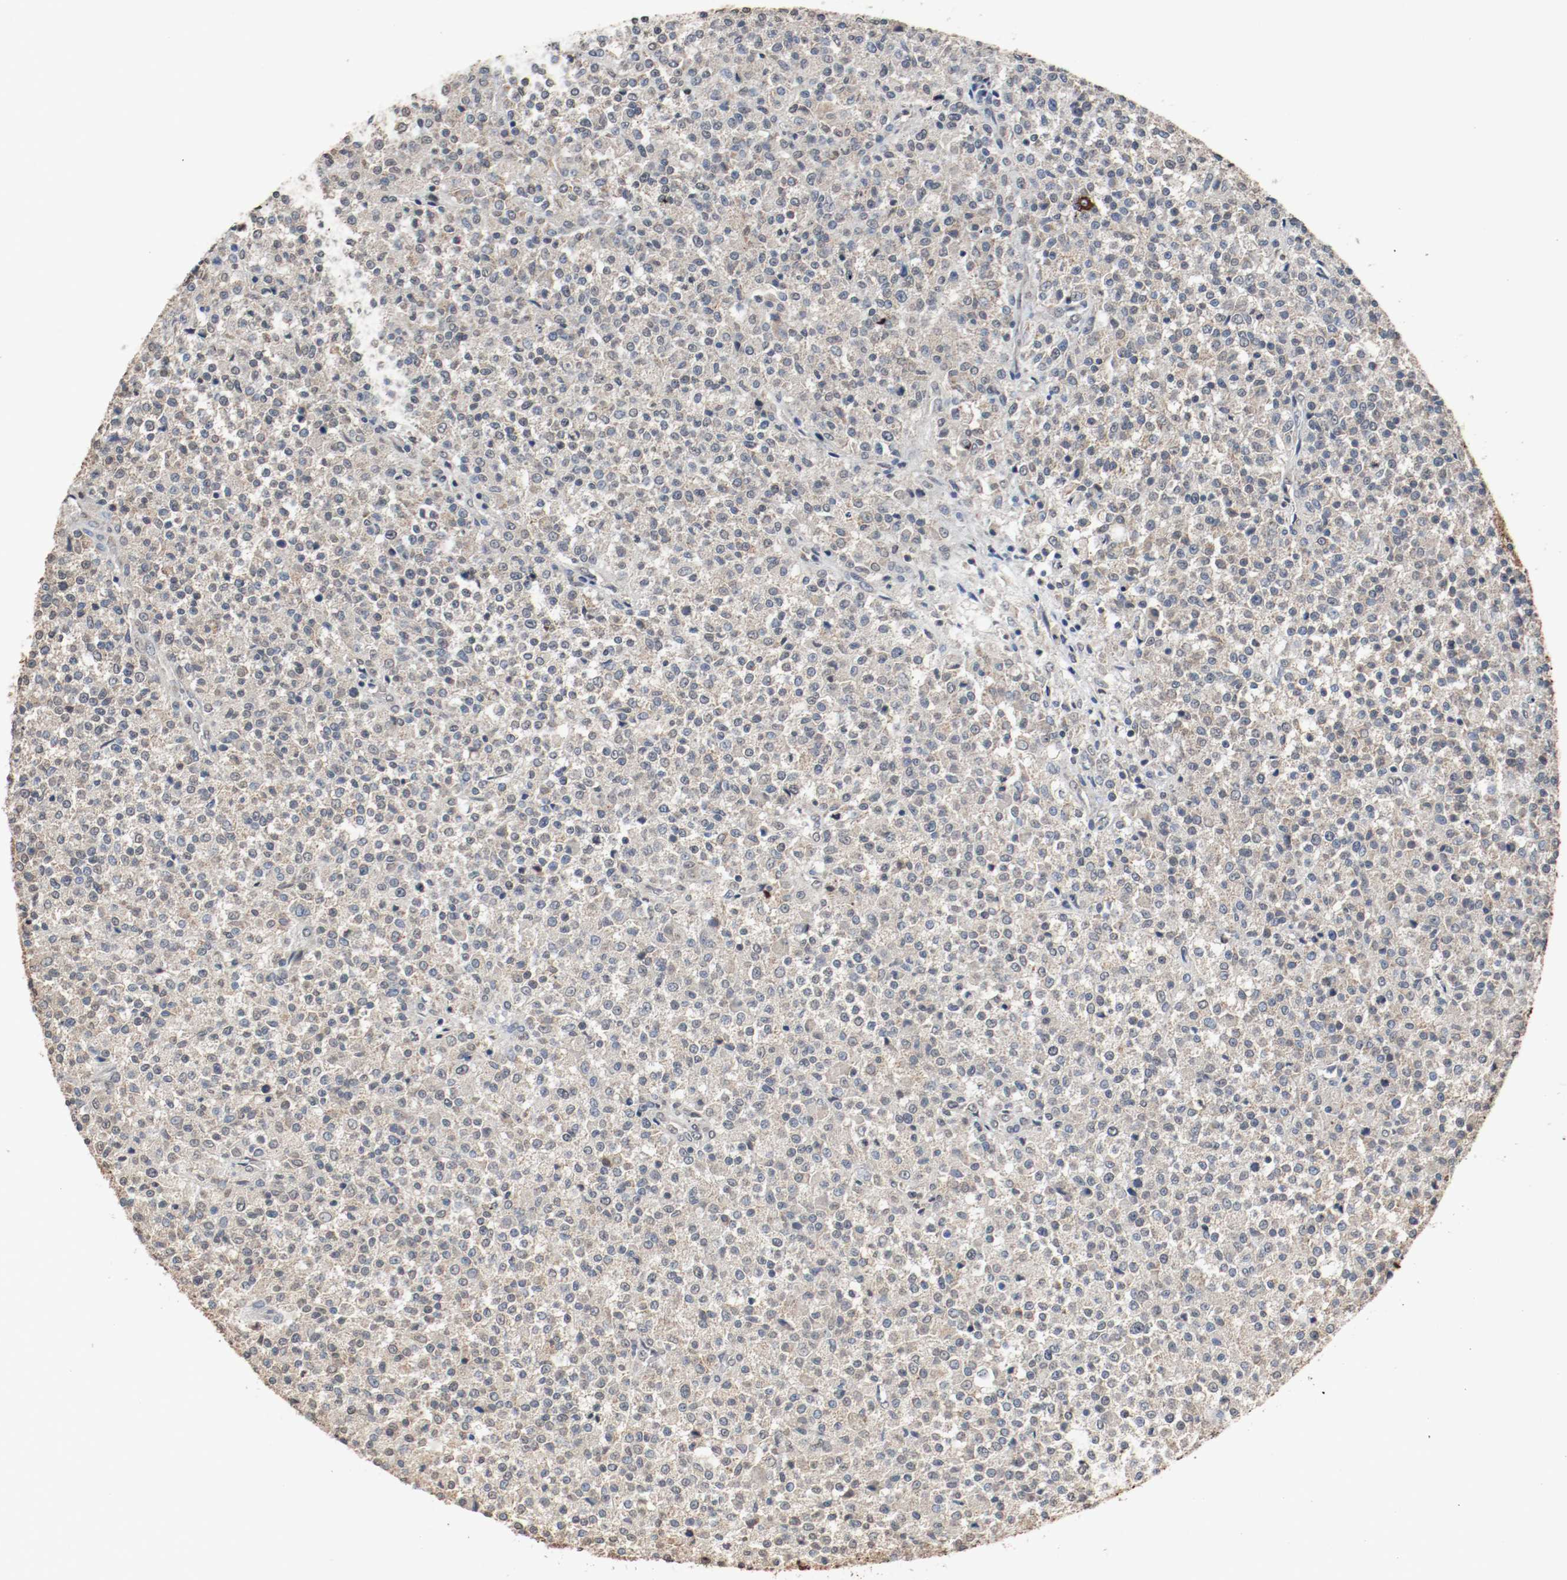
{"staining": {"intensity": "weak", "quantity": "<25%", "location": "cytoplasmic/membranous"}, "tissue": "testis cancer", "cell_type": "Tumor cells", "image_type": "cancer", "snomed": [{"axis": "morphology", "description": "Seminoma, NOS"}, {"axis": "topography", "description": "Testis"}], "caption": "Human testis cancer (seminoma) stained for a protein using immunohistochemistry shows no positivity in tumor cells.", "gene": "RTN4", "patient": {"sex": "male", "age": 59}}